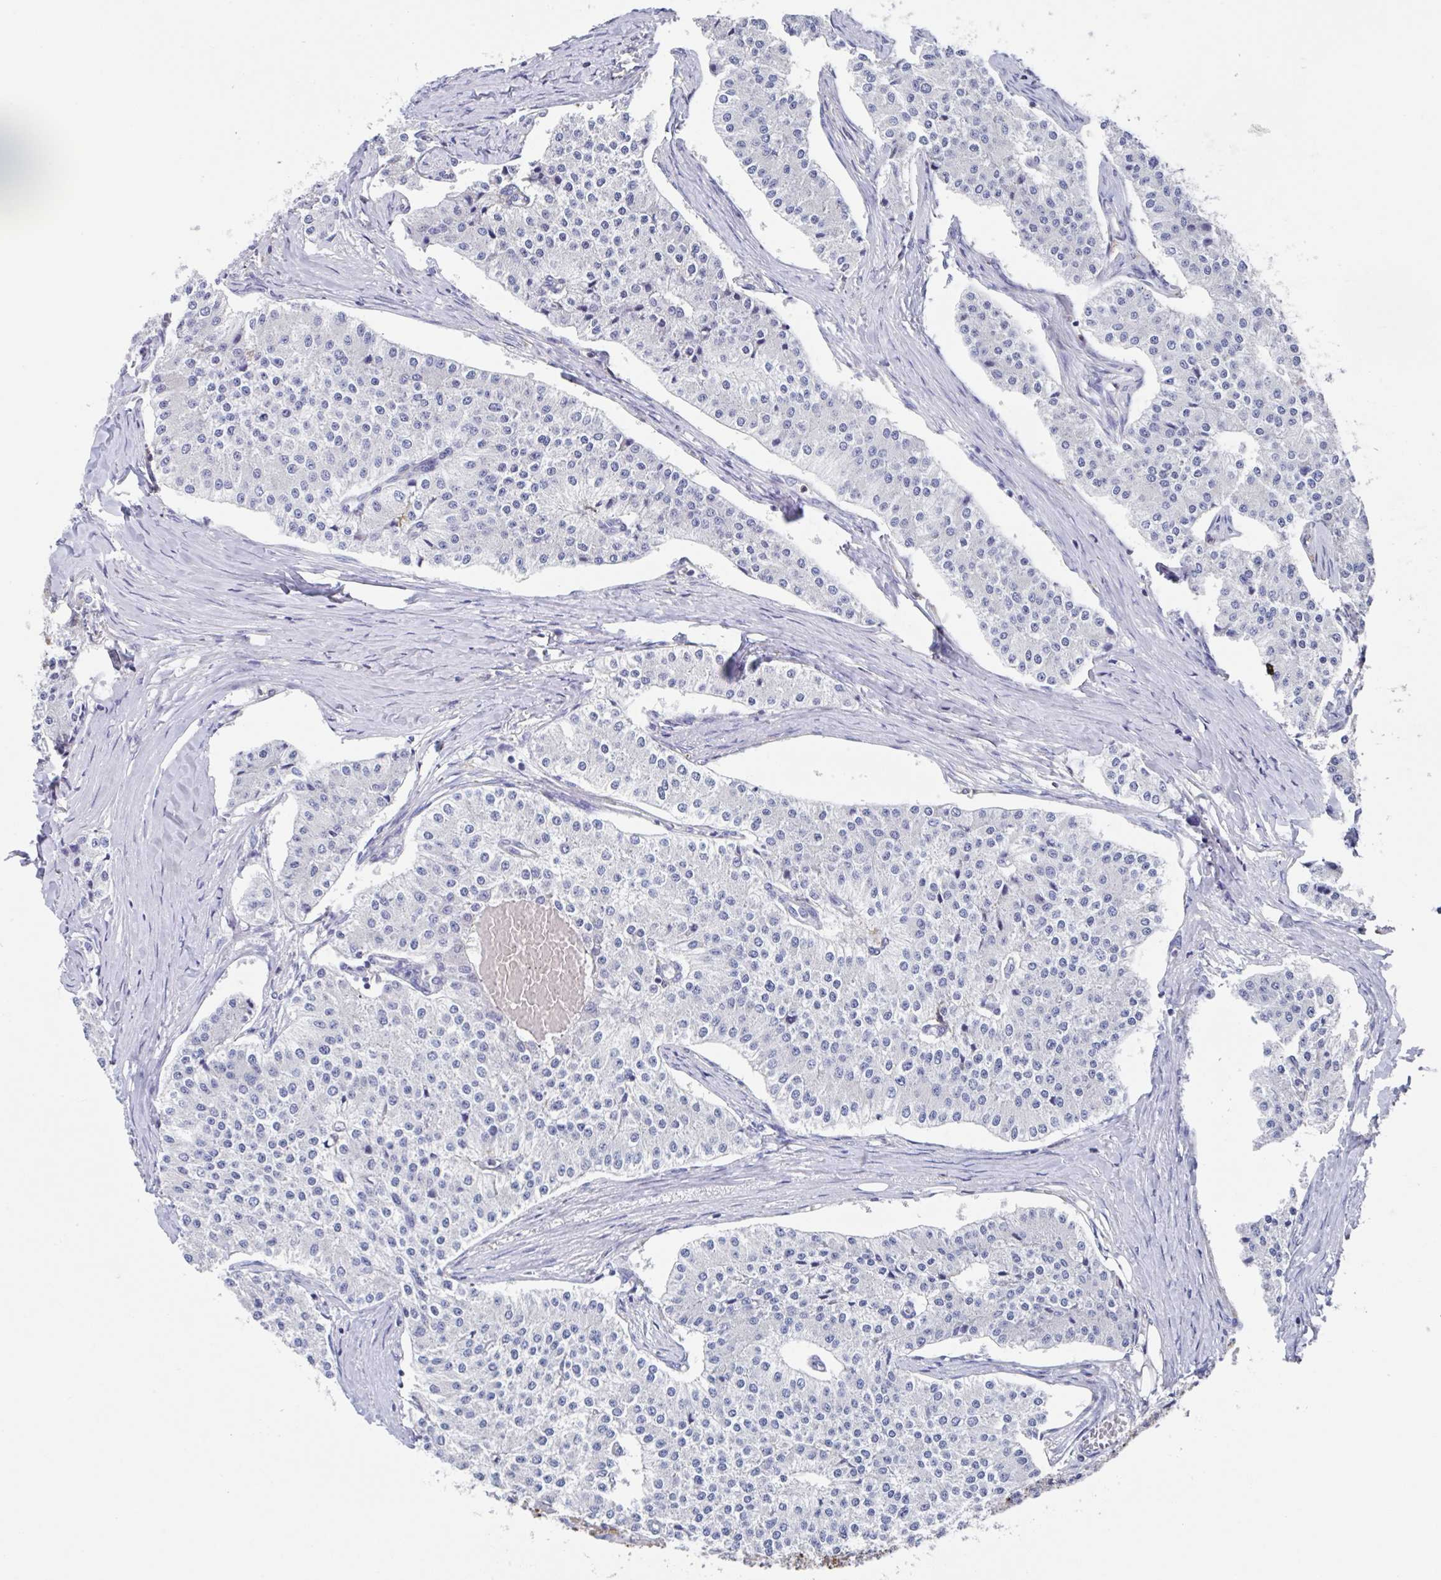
{"staining": {"intensity": "negative", "quantity": "none", "location": "none"}, "tissue": "carcinoid", "cell_type": "Tumor cells", "image_type": "cancer", "snomed": [{"axis": "morphology", "description": "Carcinoid, malignant, NOS"}, {"axis": "topography", "description": "Colon"}], "caption": "DAB immunohistochemical staining of carcinoid demonstrates no significant expression in tumor cells.", "gene": "FCGR3A", "patient": {"sex": "female", "age": 52}}